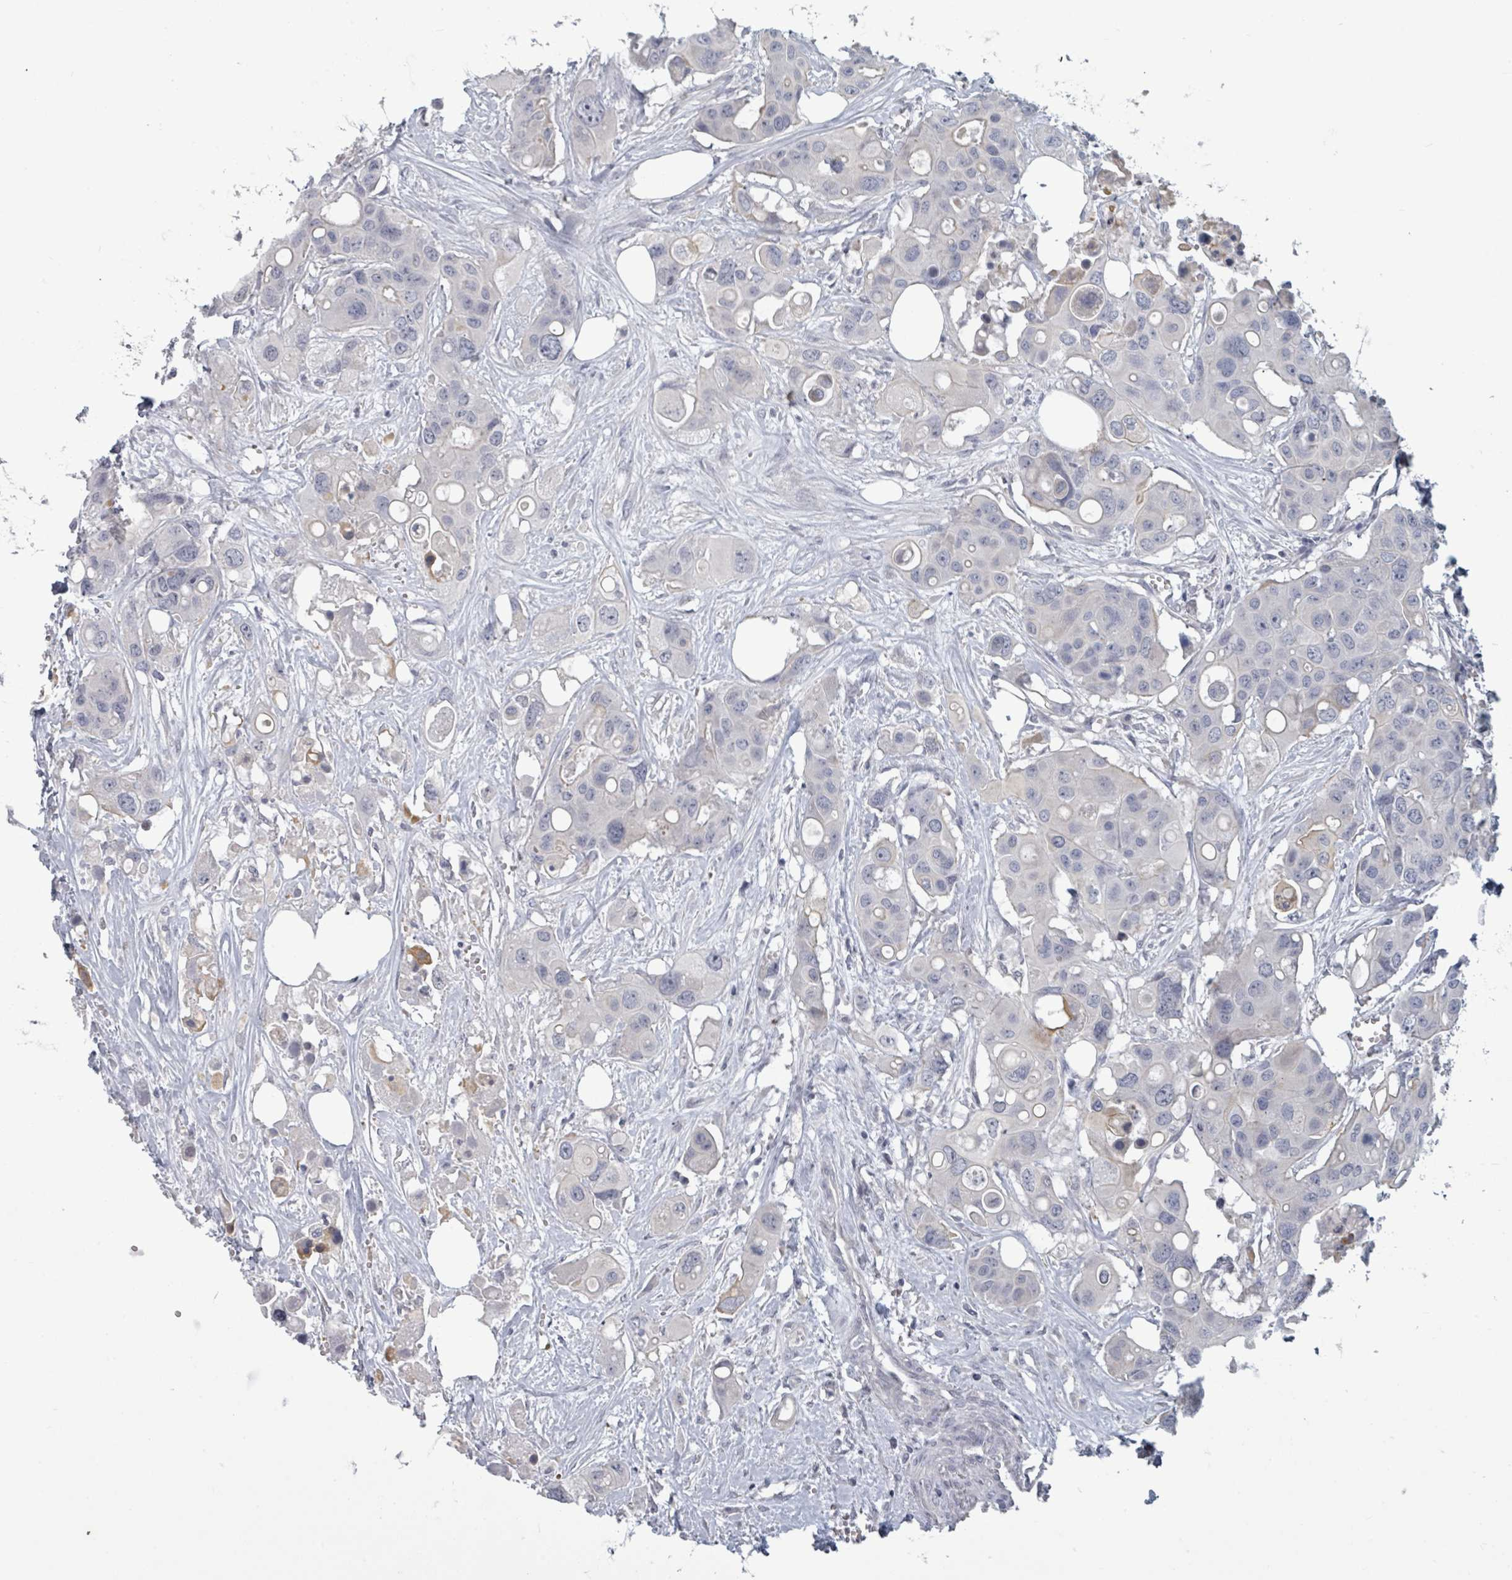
{"staining": {"intensity": "negative", "quantity": "none", "location": "none"}, "tissue": "colorectal cancer", "cell_type": "Tumor cells", "image_type": "cancer", "snomed": [{"axis": "morphology", "description": "Adenocarcinoma, NOS"}, {"axis": "topography", "description": "Colon"}], "caption": "An immunohistochemistry histopathology image of colorectal adenocarcinoma is shown. There is no staining in tumor cells of colorectal adenocarcinoma.", "gene": "ASB12", "patient": {"sex": "male", "age": 77}}